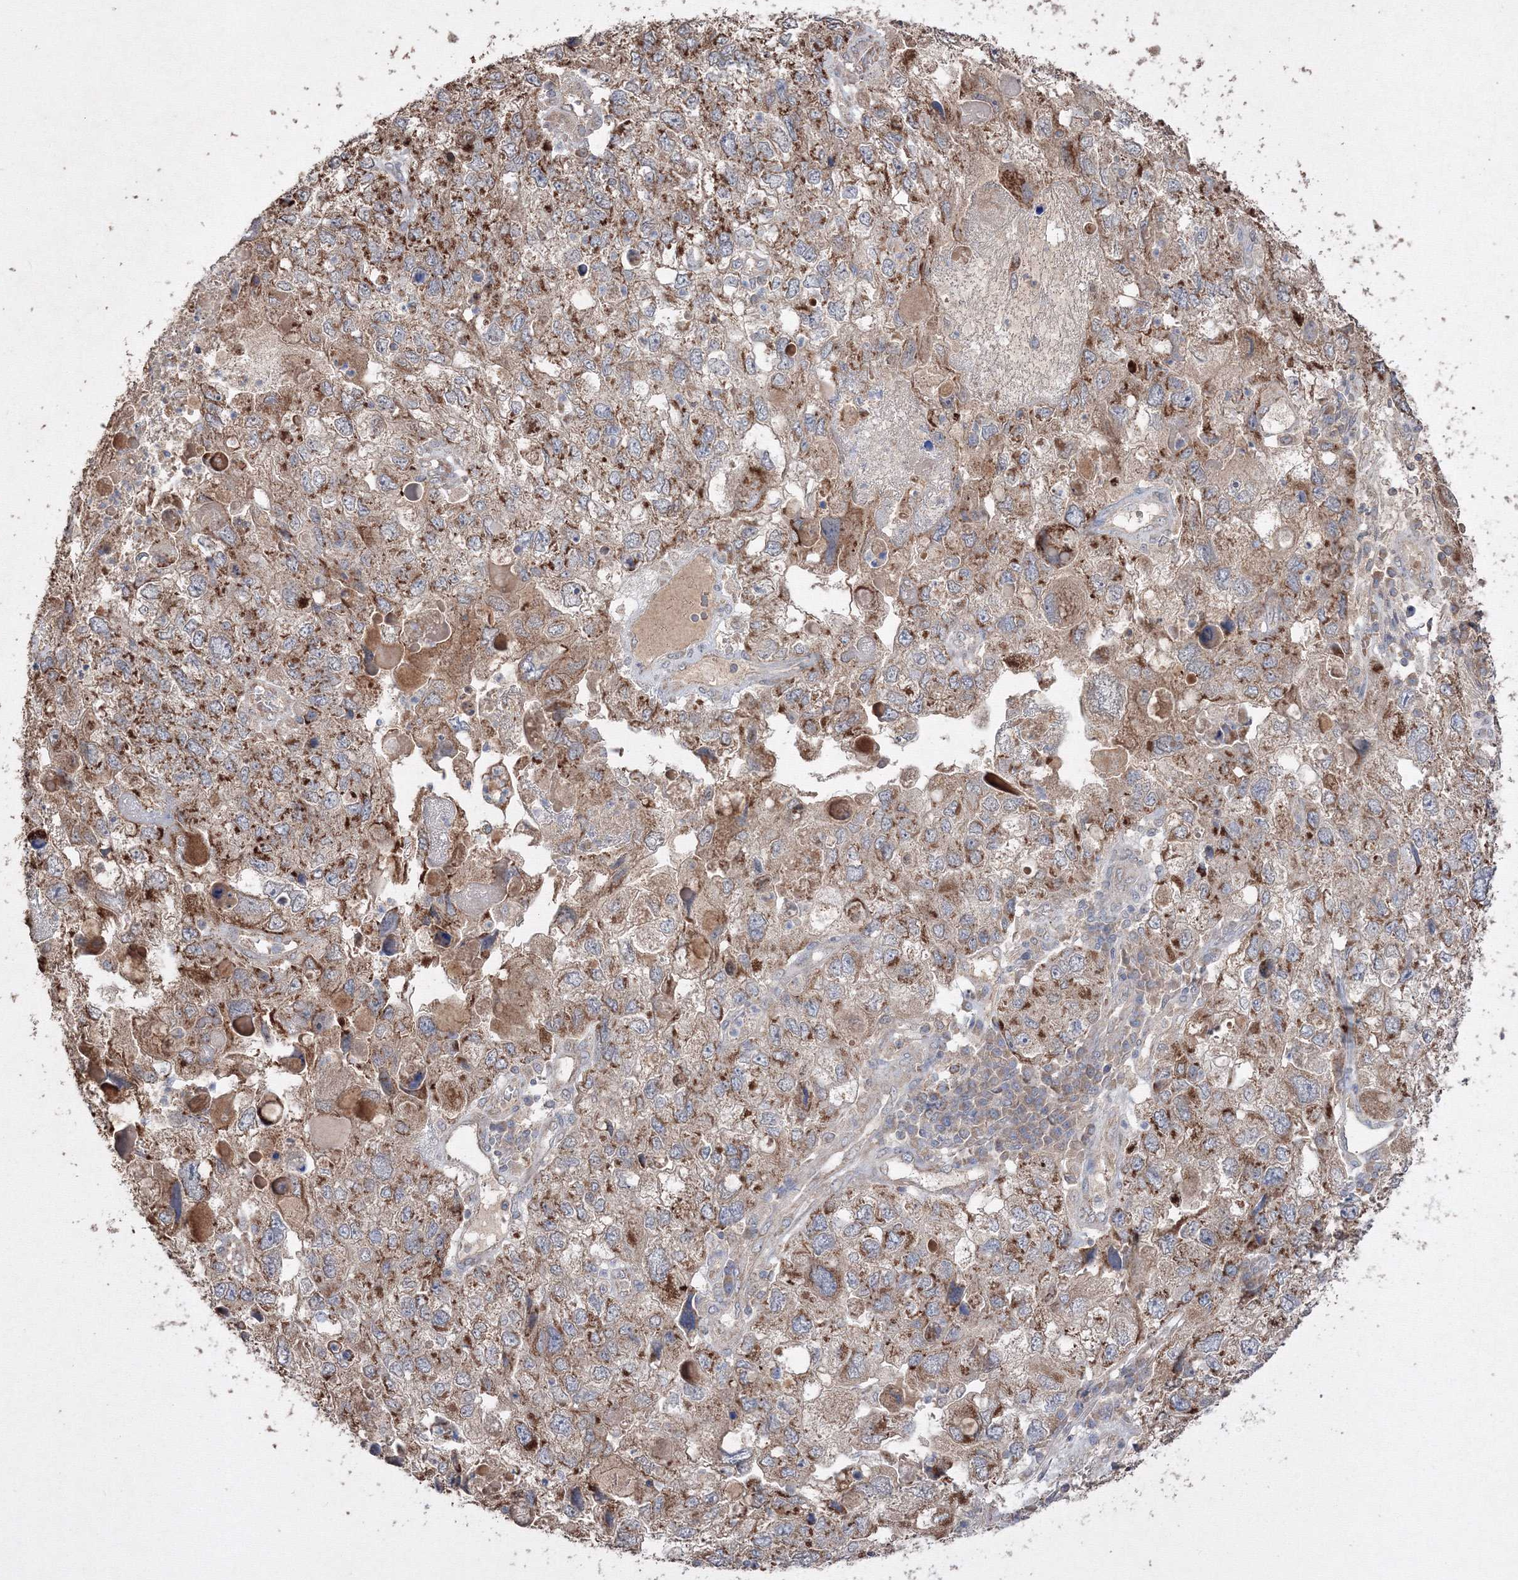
{"staining": {"intensity": "moderate", "quantity": ">75%", "location": "cytoplasmic/membranous"}, "tissue": "endometrial cancer", "cell_type": "Tumor cells", "image_type": "cancer", "snomed": [{"axis": "morphology", "description": "Adenocarcinoma, NOS"}, {"axis": "topography", "description": "Endometrium"}], "caption": "An immunohistochemistry (IHC) image of tumor tissue is shown. Protein staining in brown labels moderate cytoplasmic/membranous positivity in endometrial adenocarcinoma within tumor cells.", "gene": "GRSF1", "patient": {"sex": "female", "age": 49}}